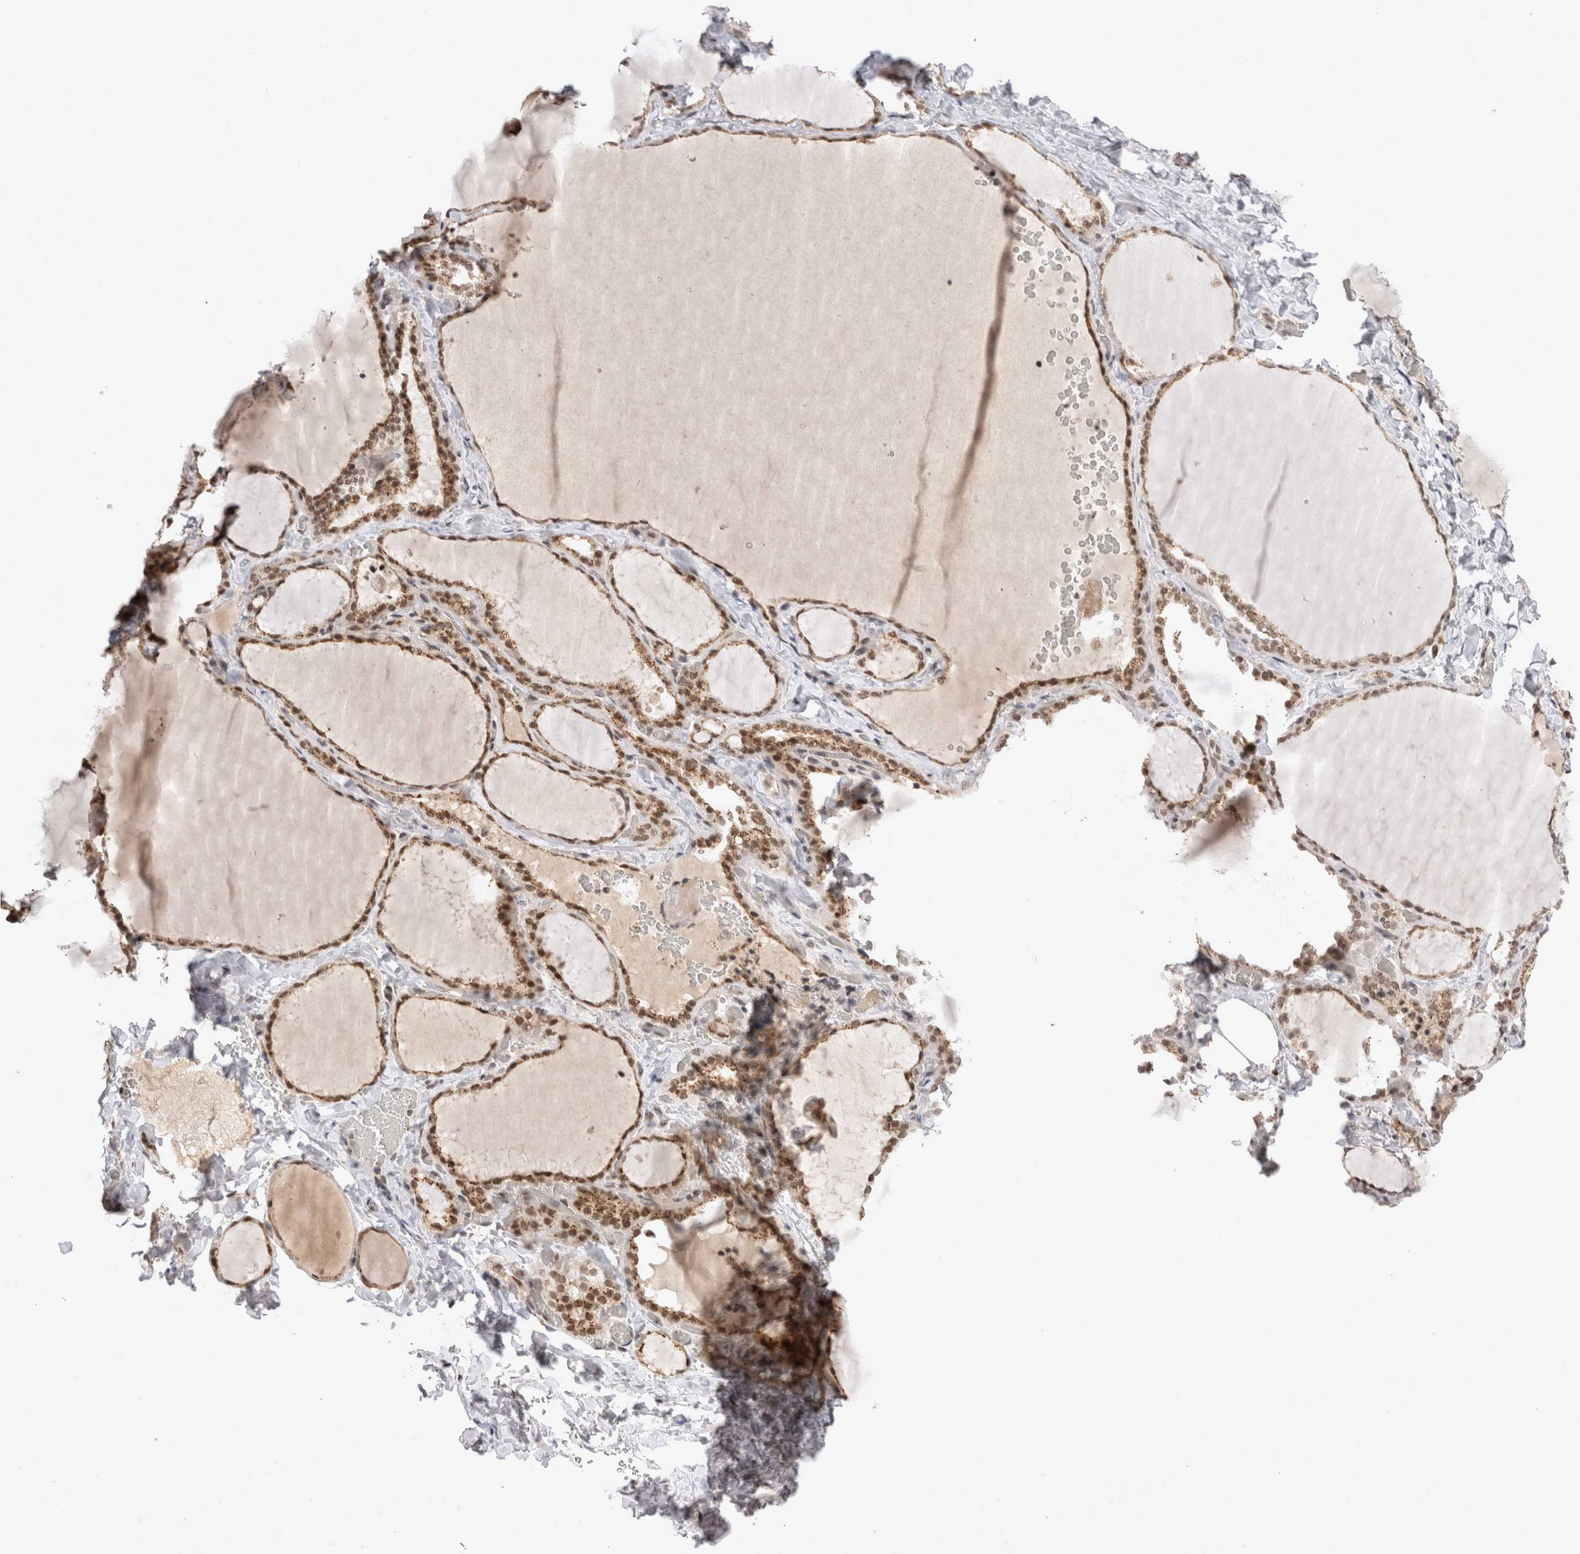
{"staining": {"intensity": "strong", "quantity": ">75%", "location": "cytoplasmic/membranous,nuclear"}, "tissue": "thyroid gland", "cell_type": "Glandular cells", "image_type": "normal", "snomed": [{"axis": "morphology", "description": "Normal tissue, NOS"}, {"axis": "topography", "description": "Thyroid gland"}], "caption": "A histopathology image of thyroid gland stained for a protein demonstrates strong cytoplasmic/membranous,nuclear brown staining in glandular cells.", "gene": "TMEM65", "patient": {"sex": "female", "age": 22}}